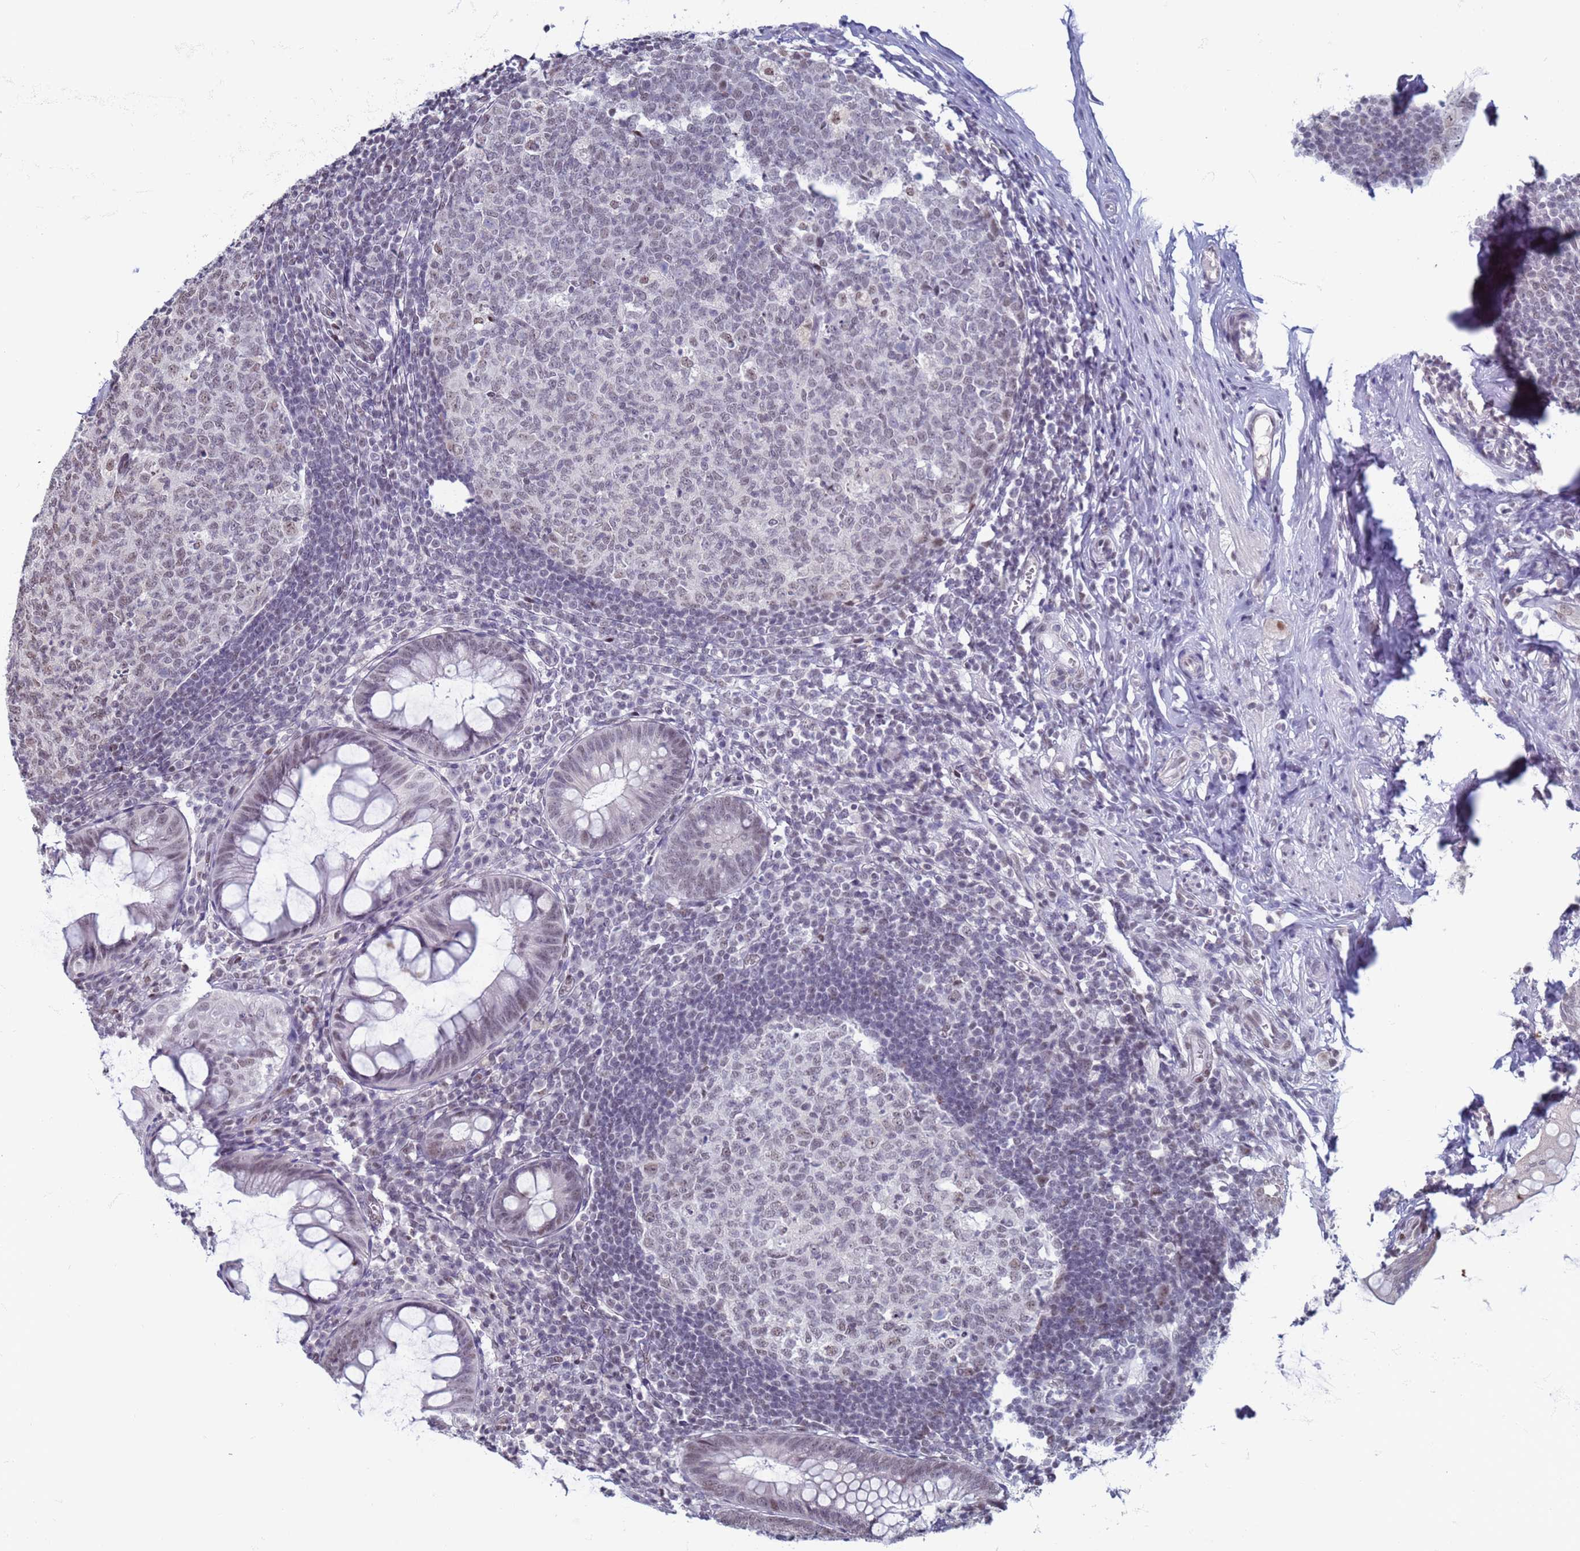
{"staining": {"intensity": "weak", "quantity": "<25%", "location": "nuclear"}, "tissue": "appendix", "cell_type": "Glandular cells", "image_type": "normal", "snomed": [{"axis": "morphology", "description": "Normal tissue, NOS"}, {"axis": "topography", "description": "Appendix"}], "caption": "Immunohistochemistry (IHC) histopathology image of normal appendix: appendix stained with DAB displays no significant protein staining in glandular cells.", "gene": "SAE1", "patient": {"sex": "male", "age": 56}}